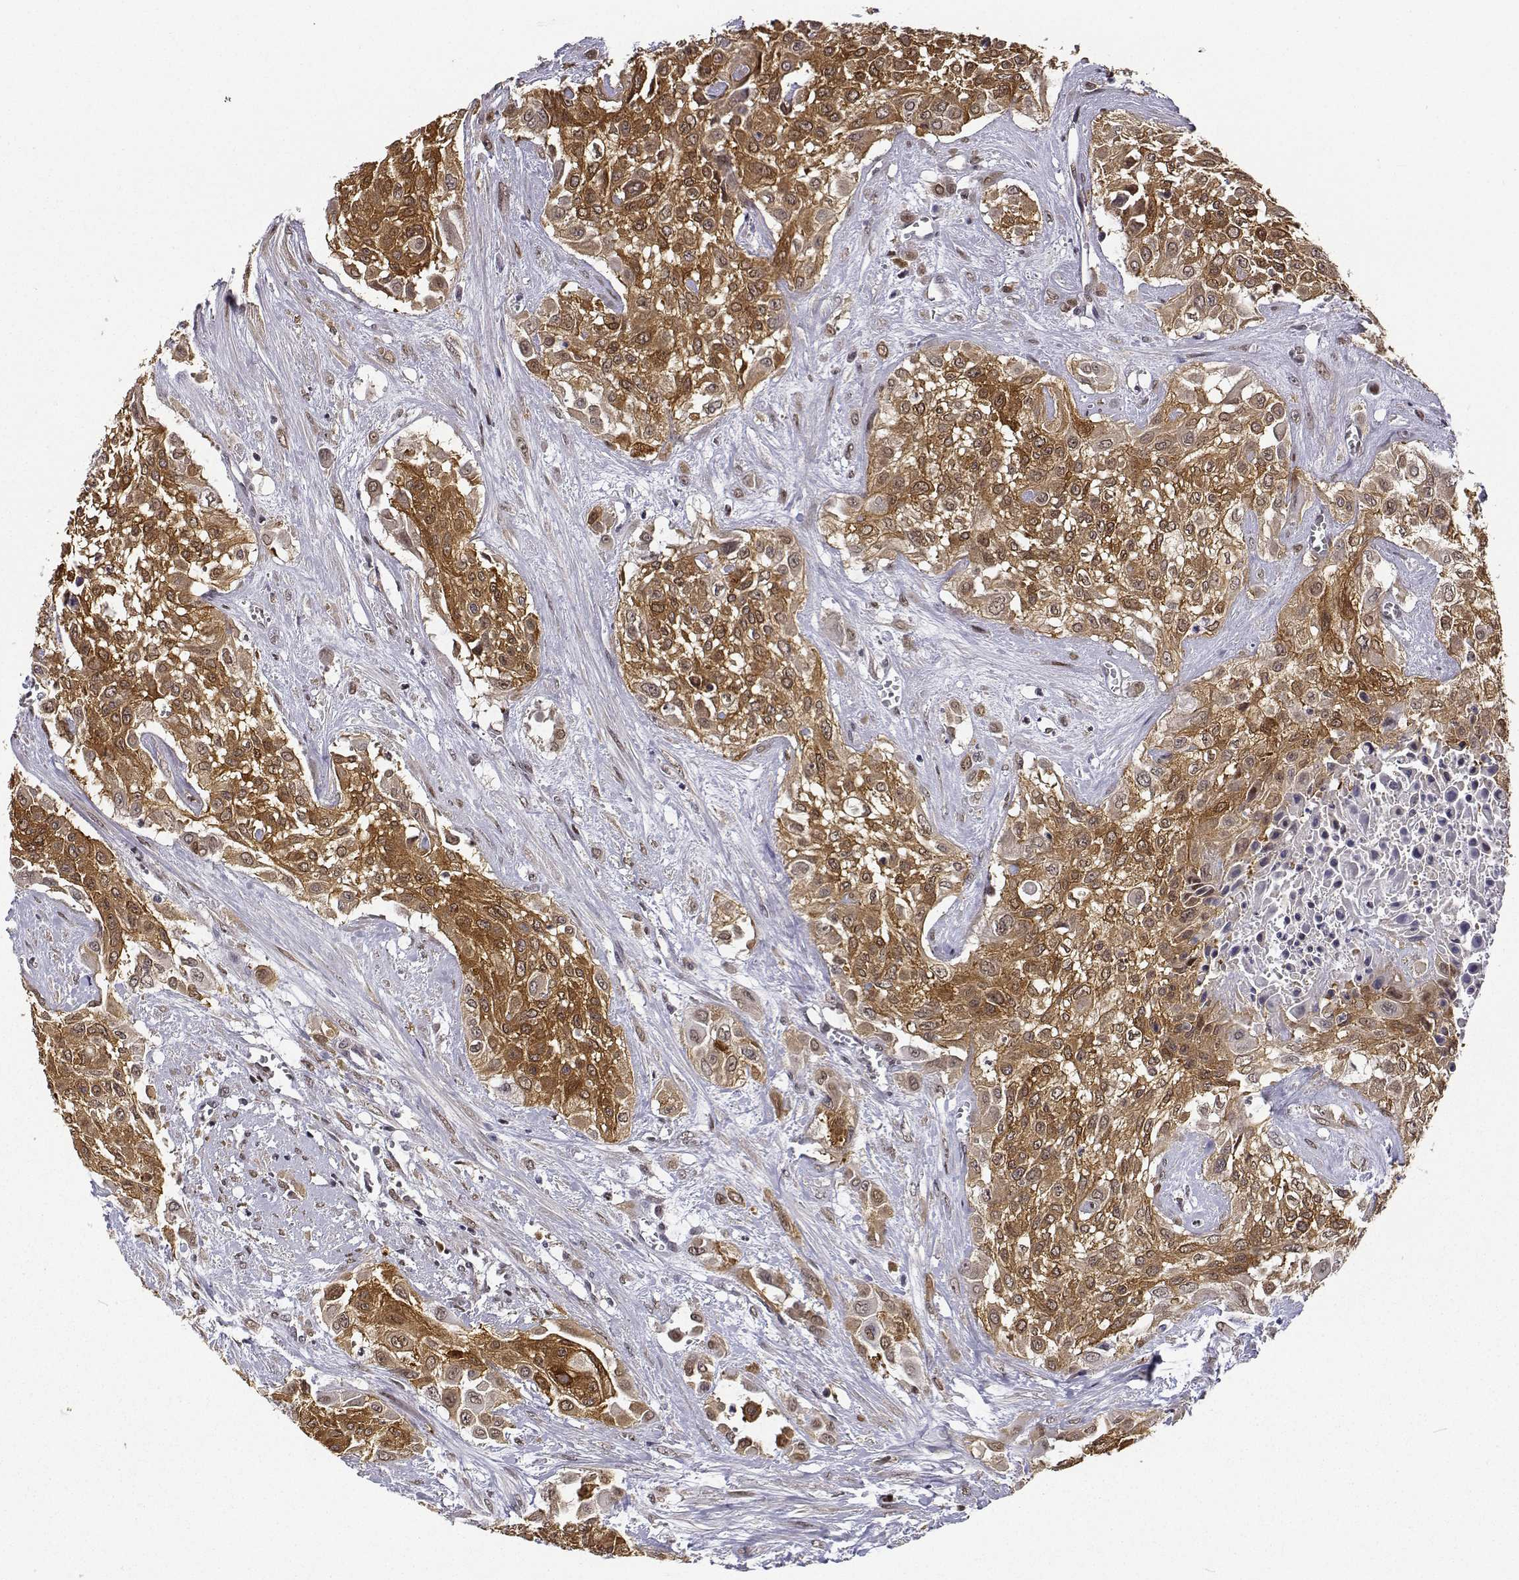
{"staining": {"intensity": "moderate", "quantity": ">75%", "location": "cytoplasmic/membranous,nuclear"}, "tissue": "urothelial cancer", "cell_type": "Tumor cells", "image_type": "cancer", "snomed": [{"axis": "morphology", "description": "Urothelial carcinoma, High grade"}, {"axis": "topography", "description": "Urinary bladder"}], "caption": "This histopathology image shows IHC staining of urothelial cancer, with medium moderate cytoplasmic/membranous and nuclear expression in approximately >75% of tumor cells.", "gene": "PHGDH", "patient": {"sex": "male", "age": 57}}